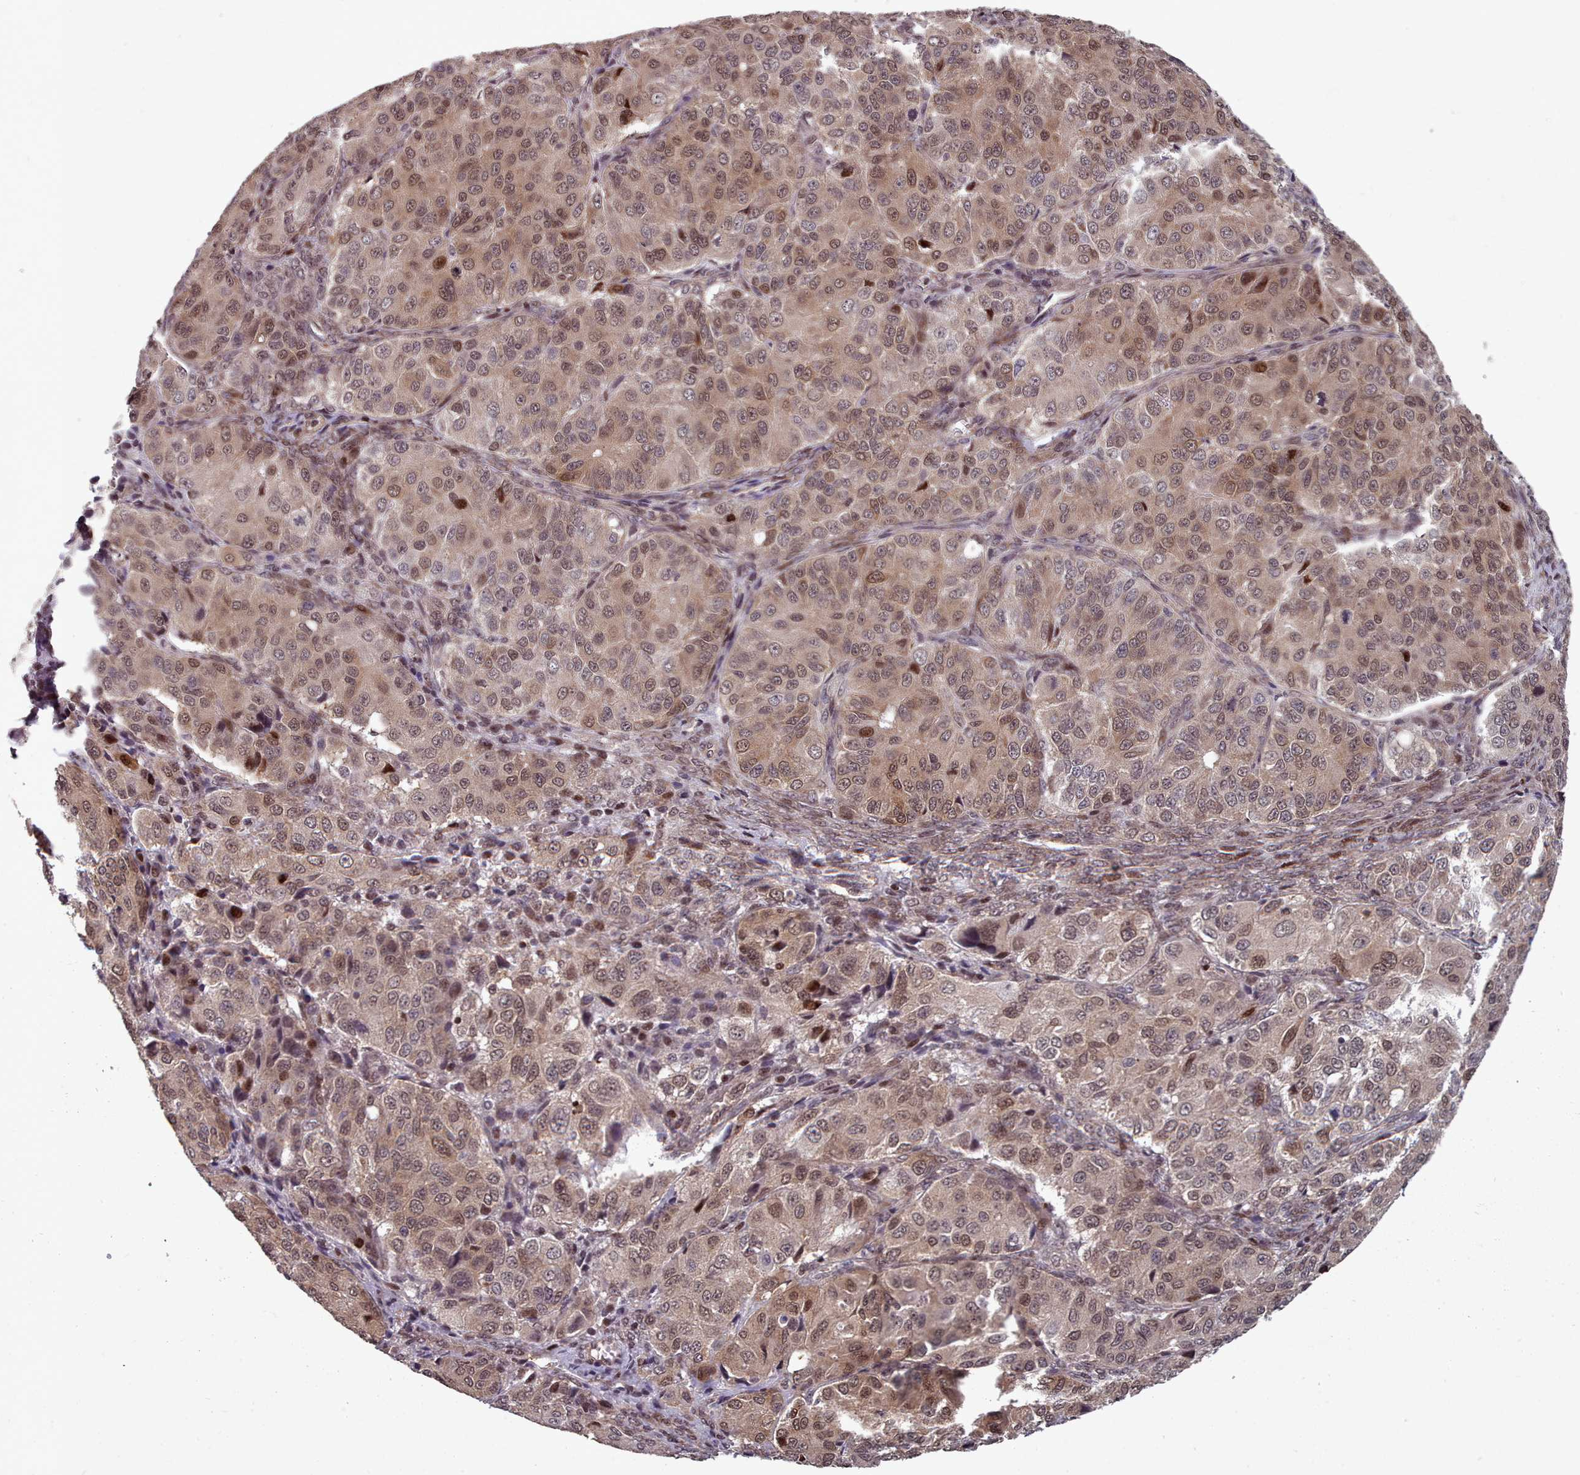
{"staining": {"intensity": "moderate", "quantity": ">75%", "location": "cytoplasmic/membranous,nuclear"}, "tissue": "ovarian cancer", "cell_type": "Tumor cells", "image_type": "cancer", "snomed": [{"axis": "morphology", "description": "Carcinoma, endometroid"}, {"axis": "topography", "description": "Ovary"}], "caption": "Immunohistochemistry (IHC) (DAB) staining of human ovarian cancer exhibits moderate cytoplasmic/membranous and nuclear protein positivity in approximately >75% of tumor cells. Immunohistochemistry stains the protein in brown and the nuclei are stained blue.", "gene": "ENSA", "patient": {"sex": "female", "age": 51}}